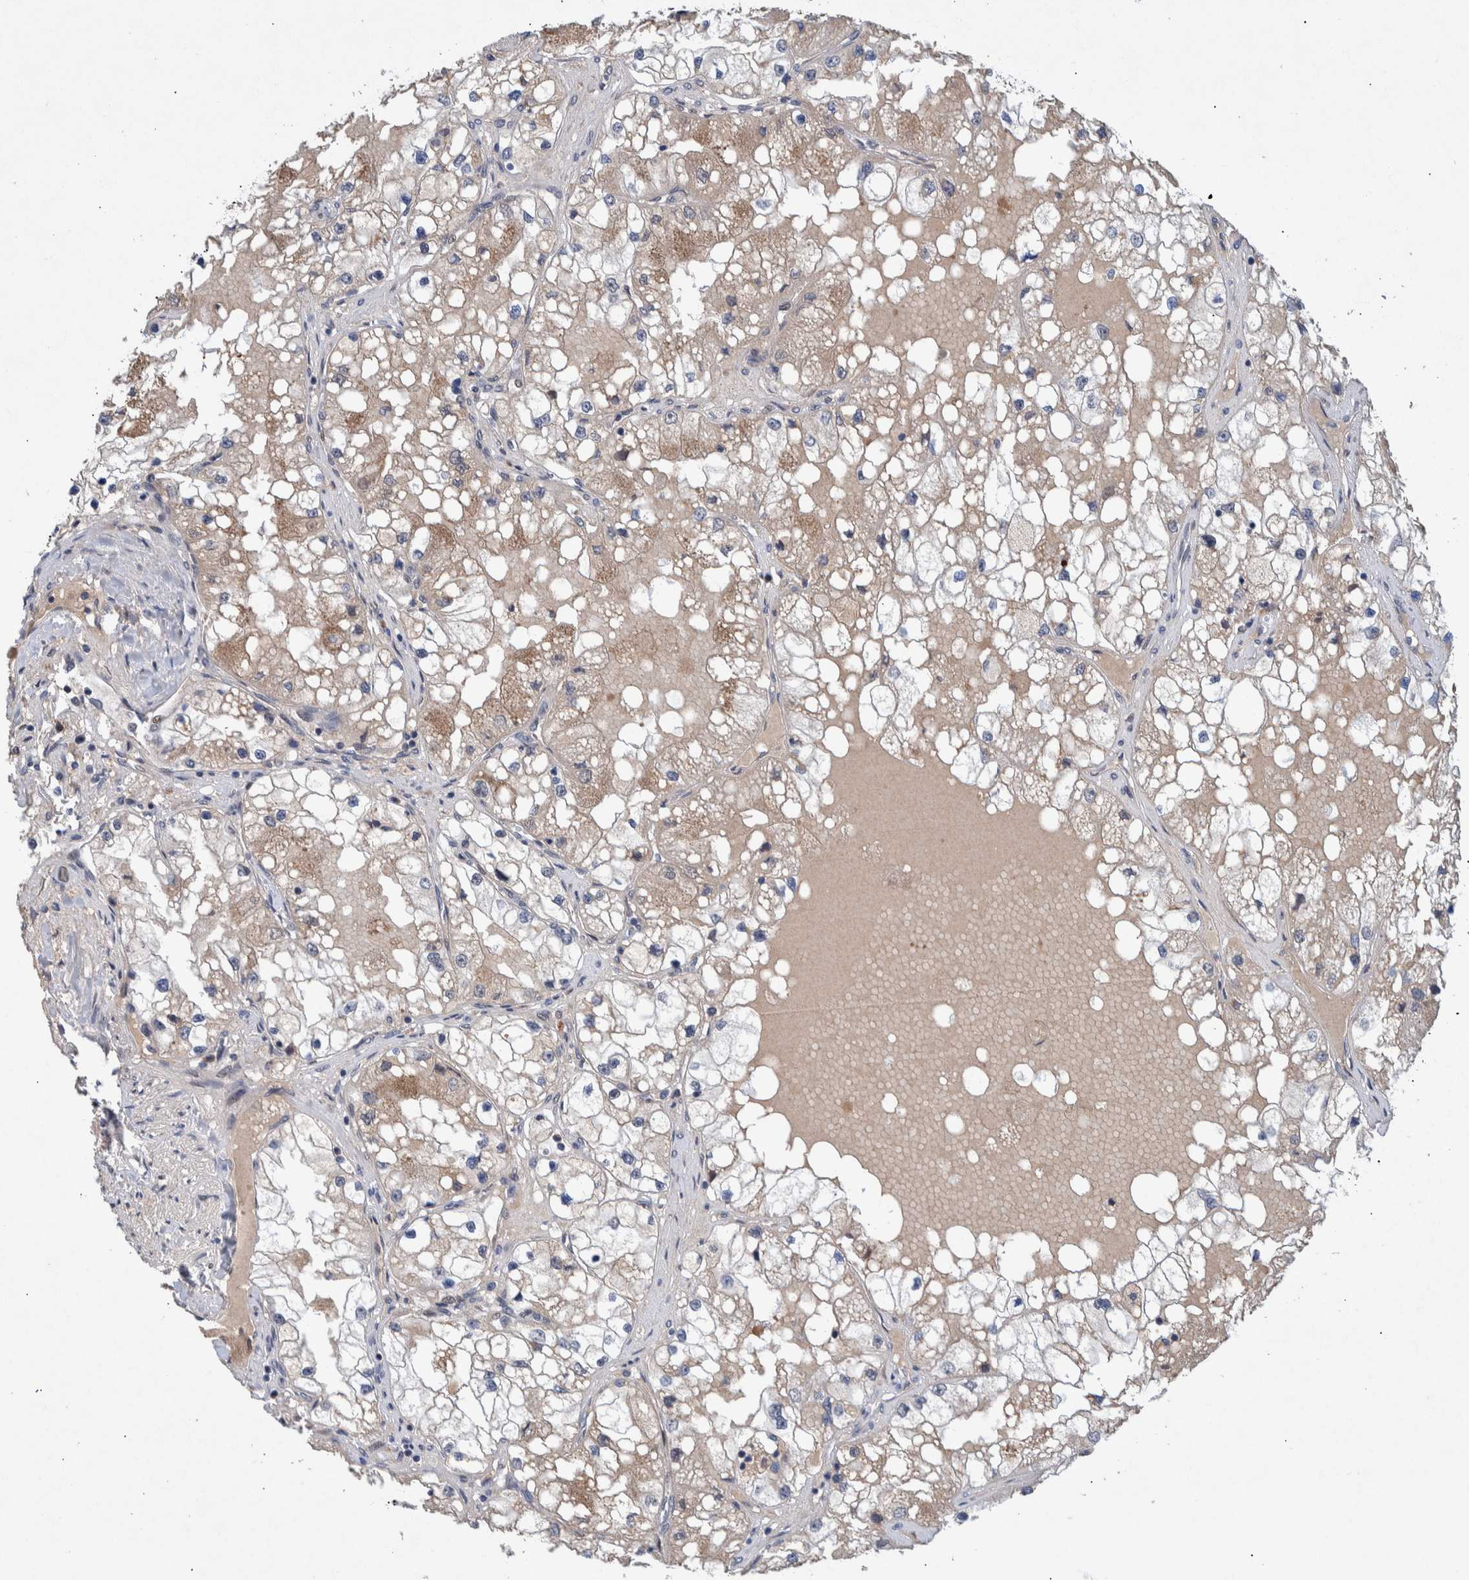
{"staining": {"intensity": "weak", "quantity": ">75%", "location": "cytoplasmic/membranous"}, "tissue": "renal cancer", "cell_type": "Tumor cells", "image_type": "cancer", "snomed": [{"axis": "morphology", "description": "Adenocarcinoma, NOS"}, {"axis": "topography", "description": "Kidney"}], "caption": "IHC image of human renal adenocarcinoma stained for a protein (brown), which shows low levels of weak cytoplasmic/membranous staining in approximately >75% of tumor cells.", "gene": "ESRP1", "patient": {"sex": "male", "age": 68}}